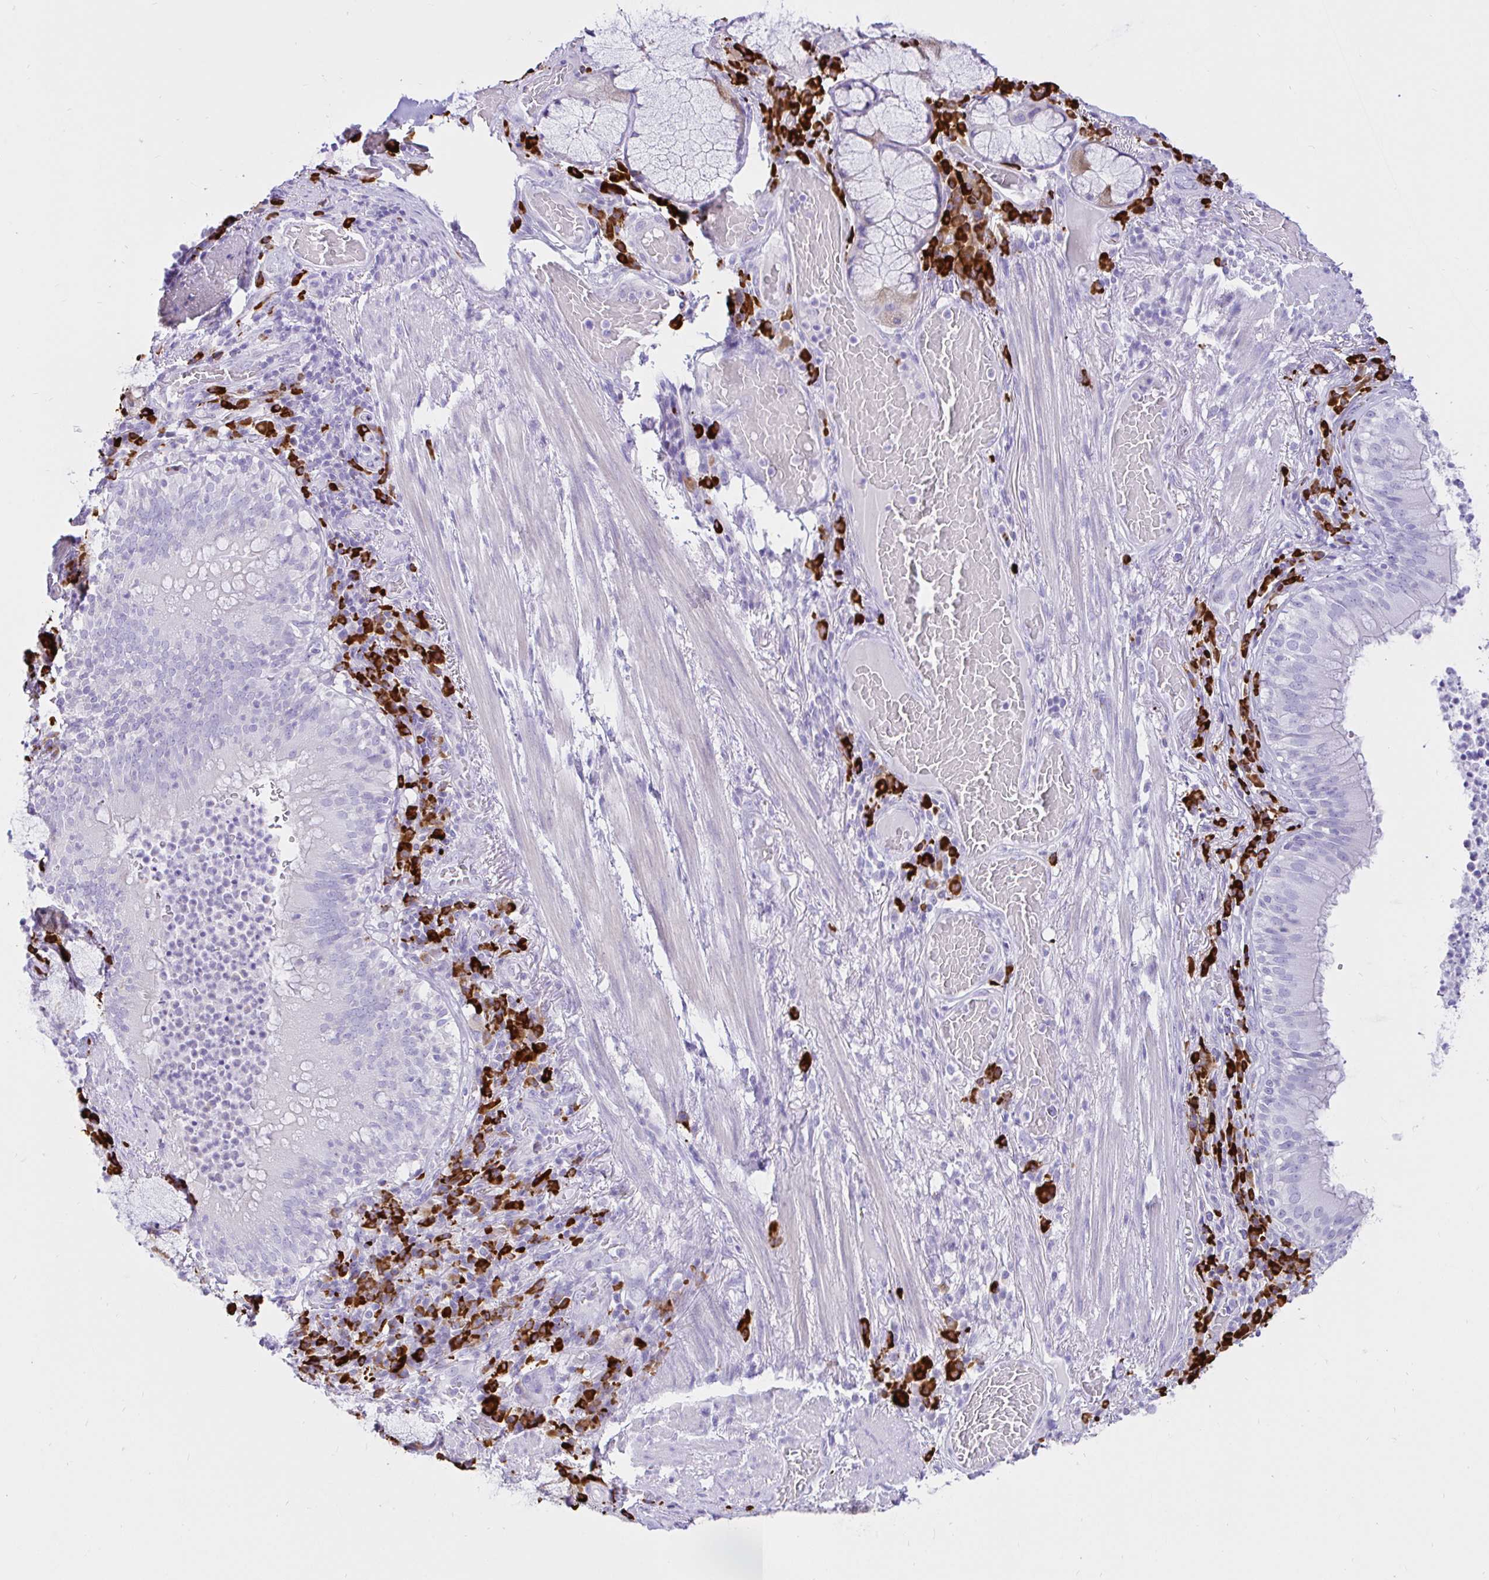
{"staining": {"intensity": "negative", "quantity": "none", "location": "none"}, "tissue": "bronchus", "cell_type": "Respiratory epithelial cells", "image_type": "normal", "snomed": [{"axis": "morphology", "description": "Normal tissue, NOS"}, {"axis": "topography", "description": "Lymph node"}, {"axis": "topography", "description": "Bronchus"}], "caption": "The IHC image has no significant expression in respiratory epithelial cells of bronchus.", "gene": "CCDC62", "patient": {"sex": "male", "age": 56}}